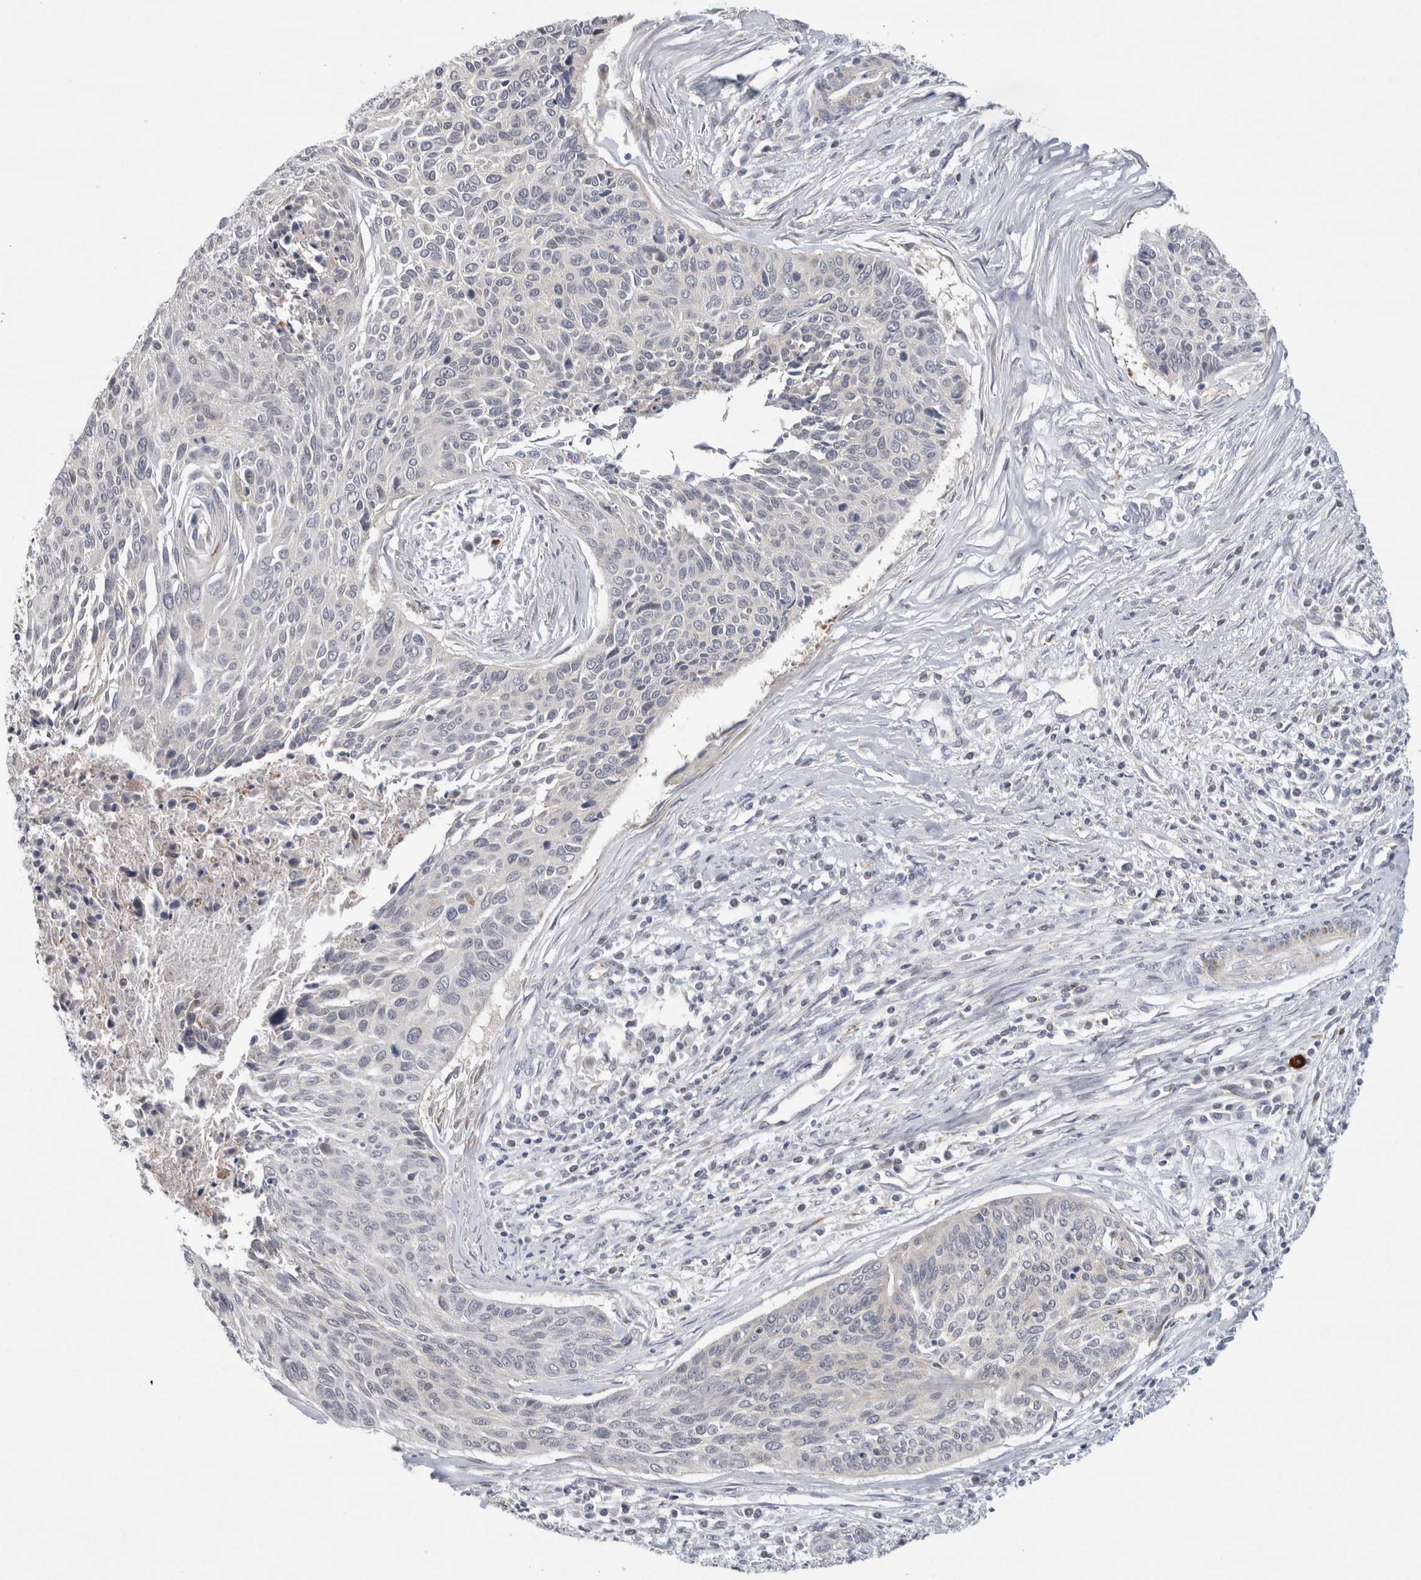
{"staining": {"intensity": "negative", "quantity": "none", "location": "none"}, "tissue": "cervical cancer", "cell_type": "Tumor cells", "image_type": "cancer", "snomed": [{"axis": "morphology", "description": "Squamous cell carcinoma, NOS"}, {"axis": "topography", "description": "Cervix"}], "caption": "Immunohistochemistry (IHC) photomicrograph of cervical cancer (squamous cell carcinoma) stained for a protein (brown), which reveals no expression in tumor cells.", "gene": "RAB18", "patient": {"sex": "female", "age": 55}}